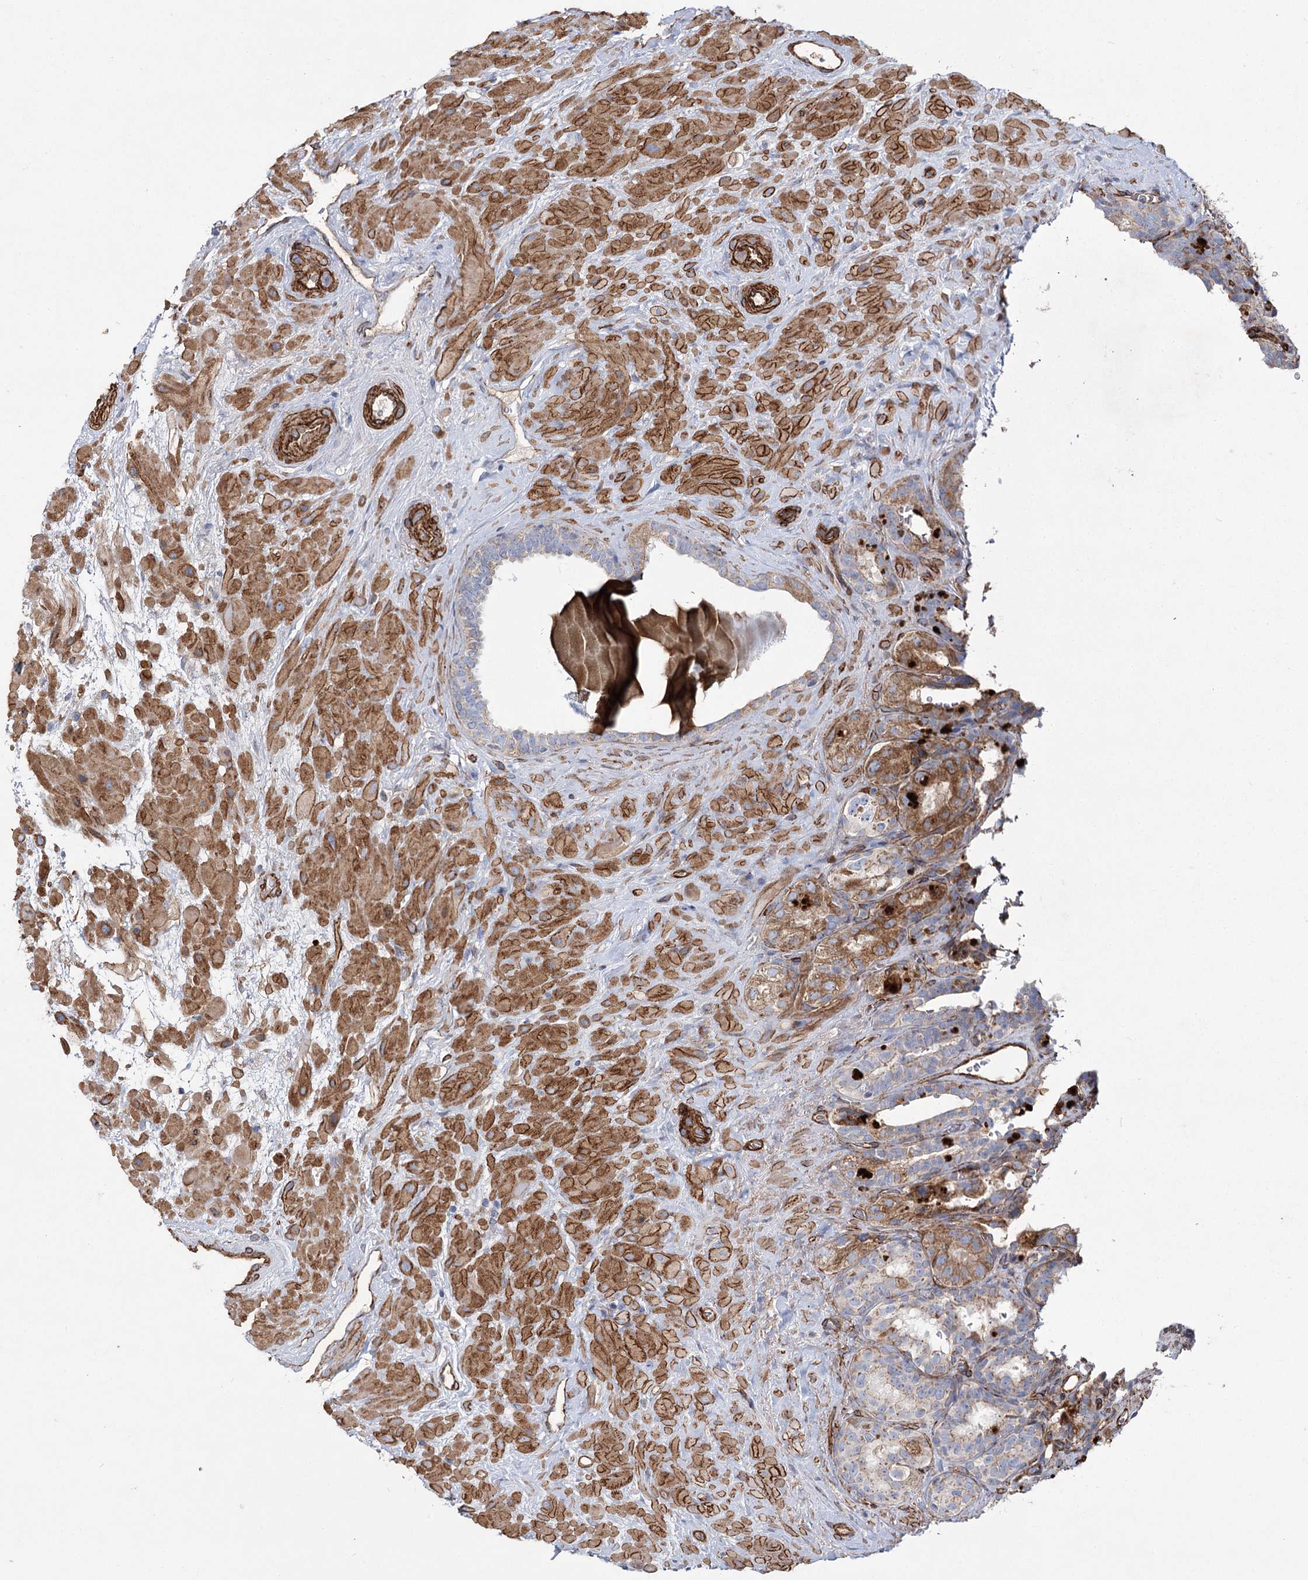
{"staining": {"intensity": "moderate", "quantity": "25%-75%", "location": "cytoplasmic/membranous"}, "tissue": "seminal vesicle", "cell_type": "Glandular cells", "image_type": "normal", "snomed": [{"axis": "morphology", "description": "Normal tissue, NOS"}, {"axis": "topography", "description": "Prostate"}, {"axis": "topography", "description": "Seminal veicle"}], "caption": "Protein expression analysis of normal human seminal vesicle reveals moderate cytoplasmic/membranous staining in about 25%-75% of glandular cells. The staining was performed using DAB to visualize the protein expression in brown, while the nuclei were stained in blue with hematoxylin (Magnification: 20x).", "gene": "TMEM164", "patient": {"sex": "male", "age": 67}}